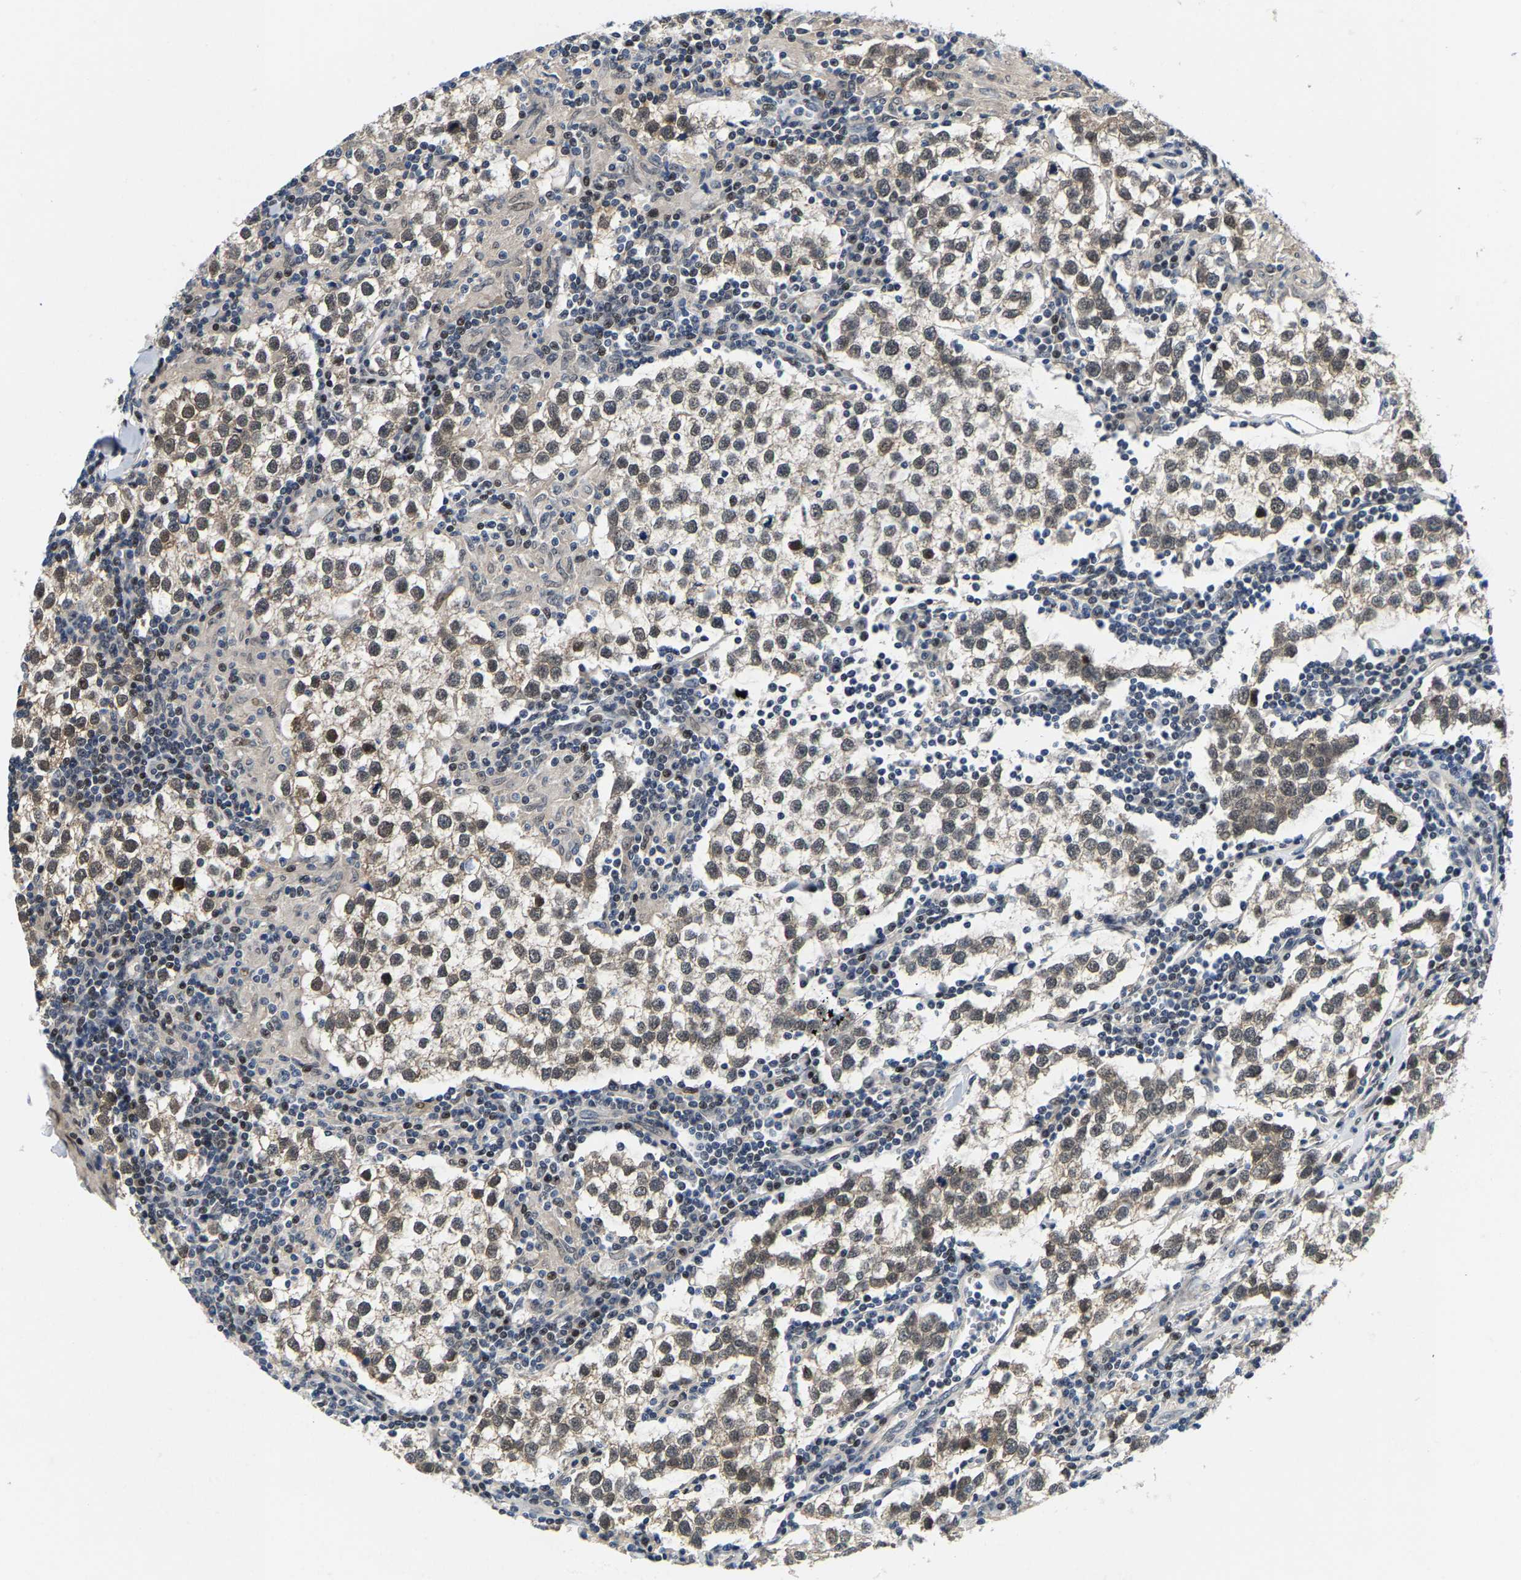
{"staining": {"intensity": "weak", "quantity": "25%-75%", "location": "nuclear"}, "tissue": "testis cancer", "cell_type": "Tumor cells", "image_type": "cancer", "snomed": [{"axis": "morphology", "description": "Seminoma, NOS"}, {"axis": "morphology", "description": "Carcinoma, Embryonal, NOS"}, {"axis": "topography", "description": "Testis"}], "caption": "Immunohistochemical staining of testis cancer (embryonal carcinoma) exhibits weak nuclear protein positivity in approximately 25%-75% of tumor cells. (Stains: DAB (3,3'-diaminobenzidine) in brown, nuclei in blue, Microscopy: brightfield microscopy at high magnification).", "gene": "GTPBP10", "patient": {"sex": "male", "age": 36}}